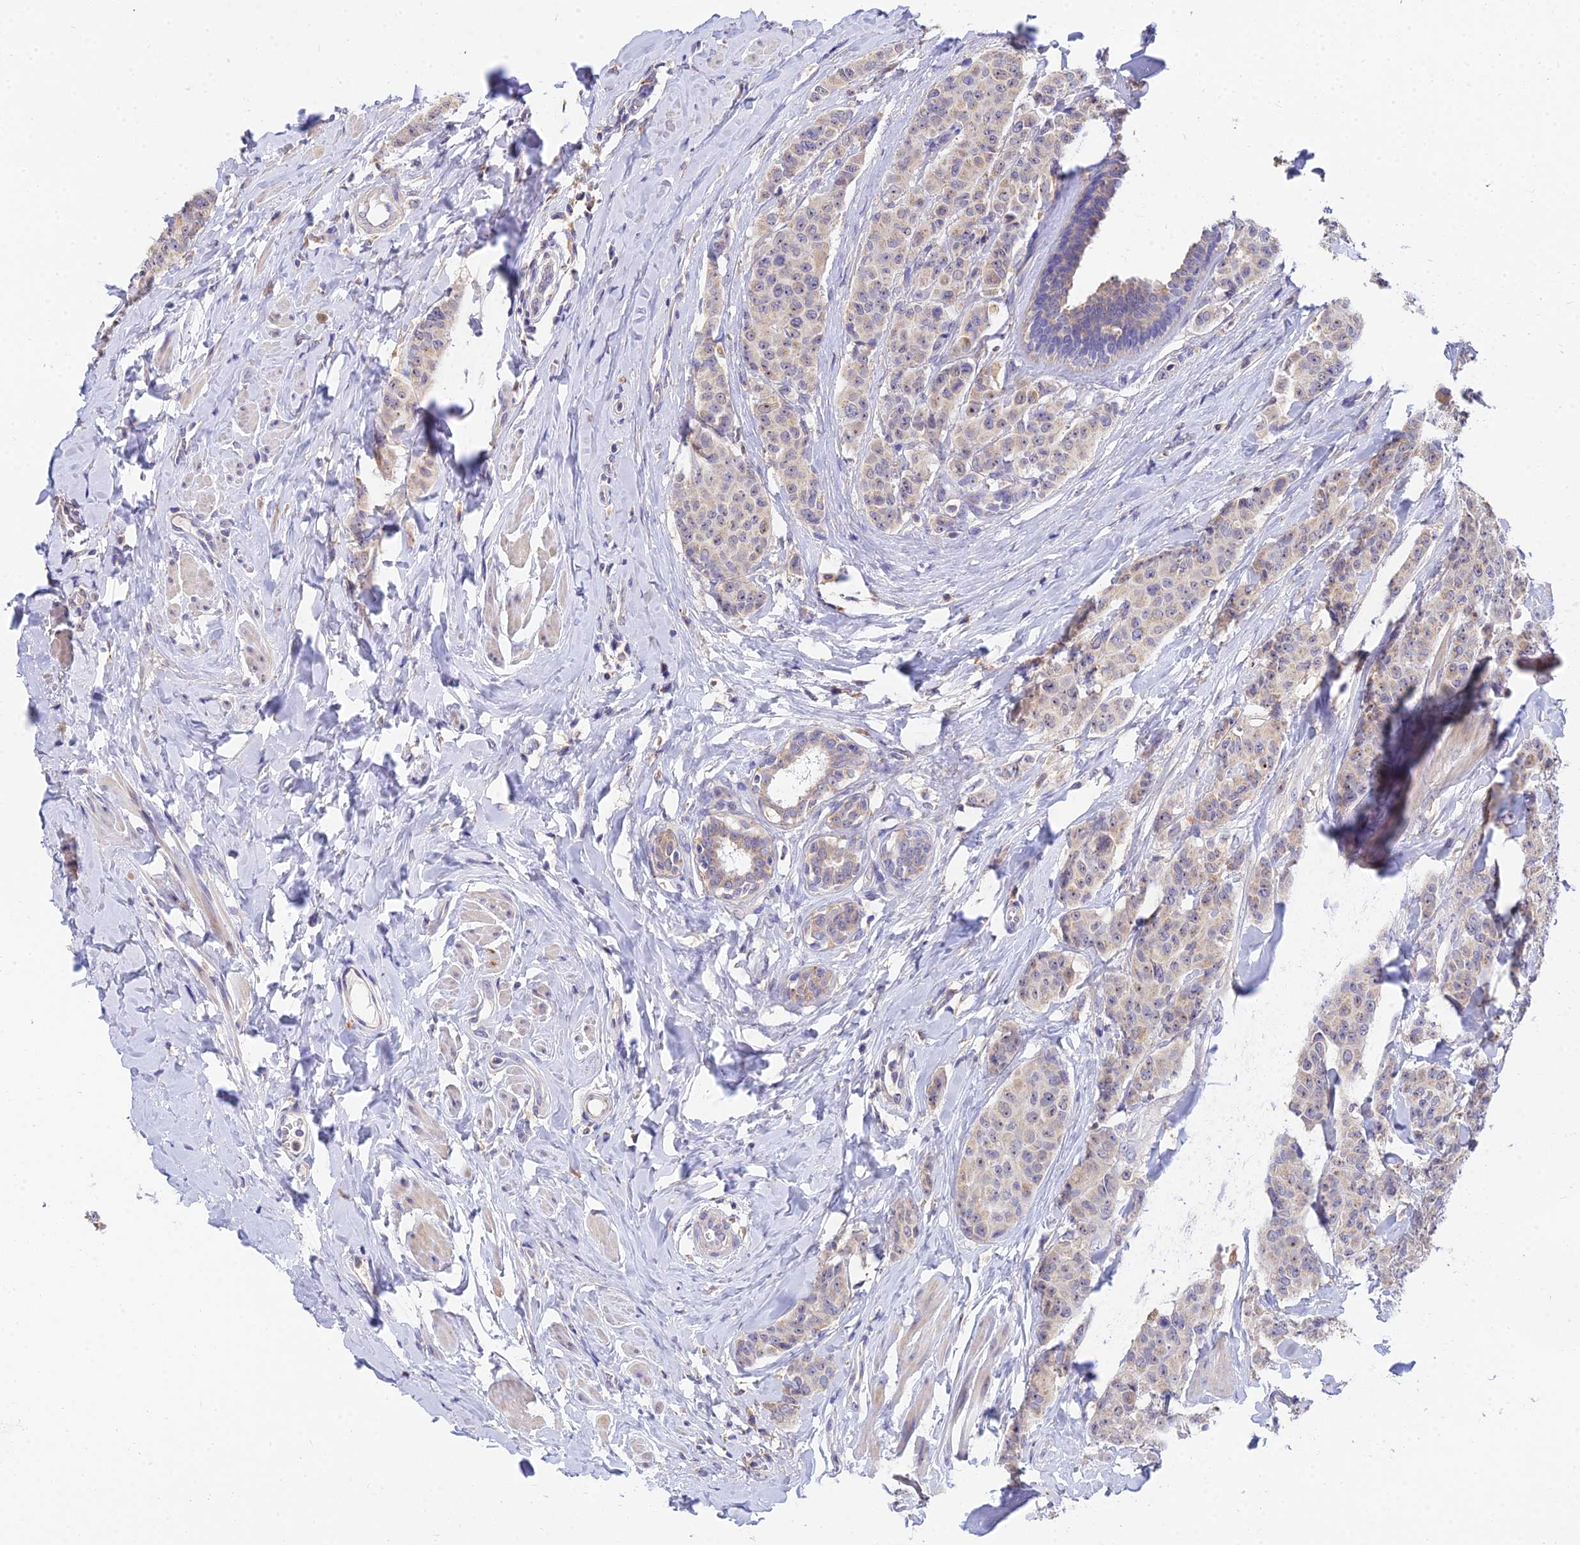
{"staining": {"intensity": "weak", "quantity": "25%-75%", "location": "cytoplasmic/membranous"}, "tissue": "breast cancer", "cell_type": "Tumor cells", "image_type": "cancer", "snomed": [{"axis": "morphology", "description": "Duct carcinoma"}, {"axis": "topography", "description": "Breast"}], "caption": "Brown immunohistochemical staining in human breast cancer (intraductal carcinoma) shows weak cytoplasmic/membranous staining in about 25%-75% of tumor cells.", "gene": "ARL8B", "patient": {"sex": "female", "age": 40}}